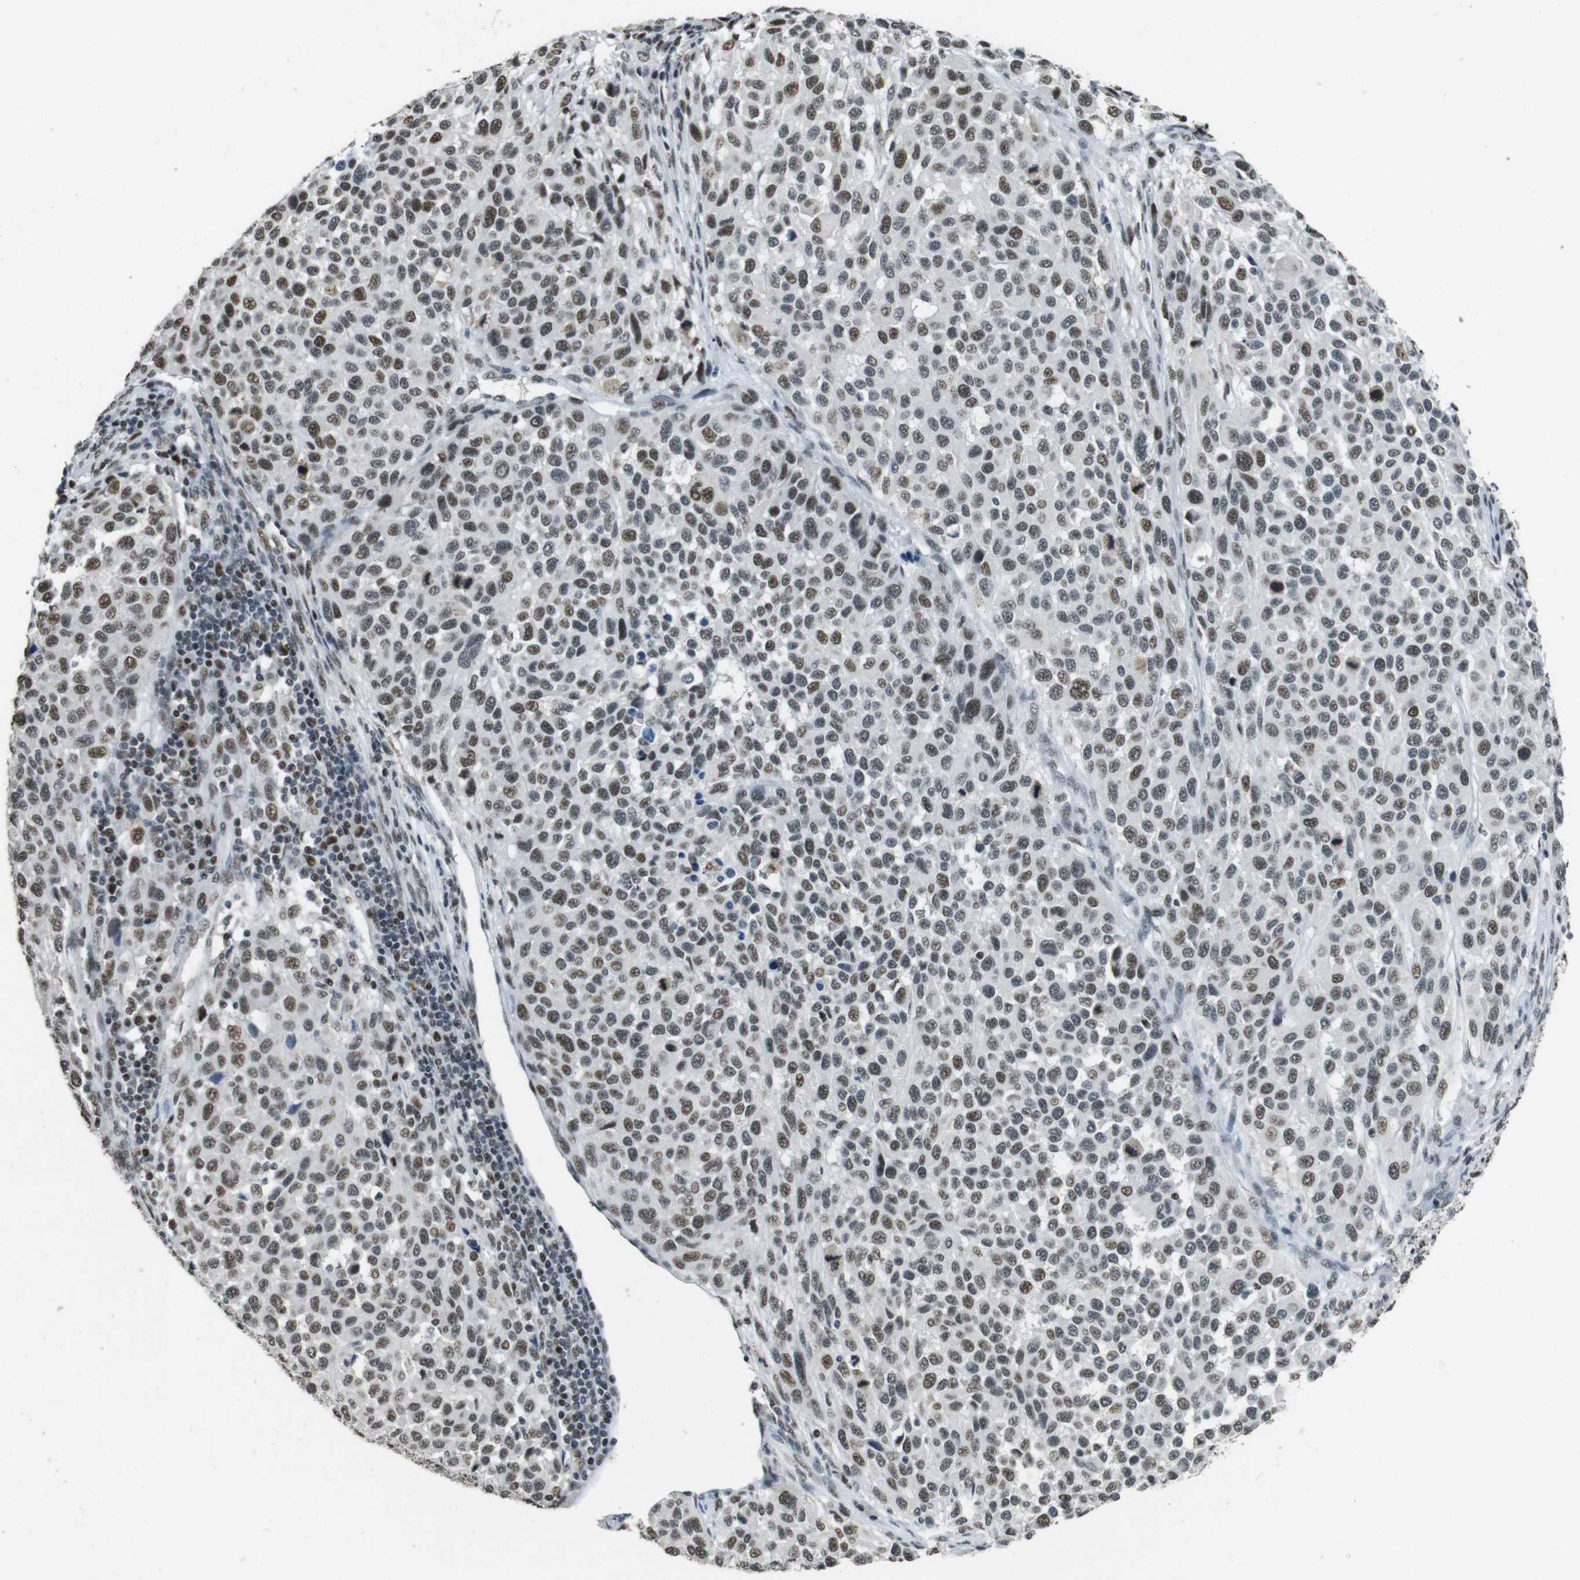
{"staining": {"intensity": "moderate", "quantity": "25%-75%", "location": "nuclear"}, "tissue": "melanoma", "cell_type": "Tumor cells", "image_type": "cancer", "snomed": [{"axis": "morphology", "description": "Malignant melanoma, Metastatic site"}, {"axis": "topography", "description": "Lymph node"}], "caption": "Approximately 25%-75% of tumor cells in melanoma demonstrate moderate nuclear protein staining as visualized by brown immunohistochemical staining.", "gene": "CSNK2B", "patient": {"sex": "male", "age": 61}}